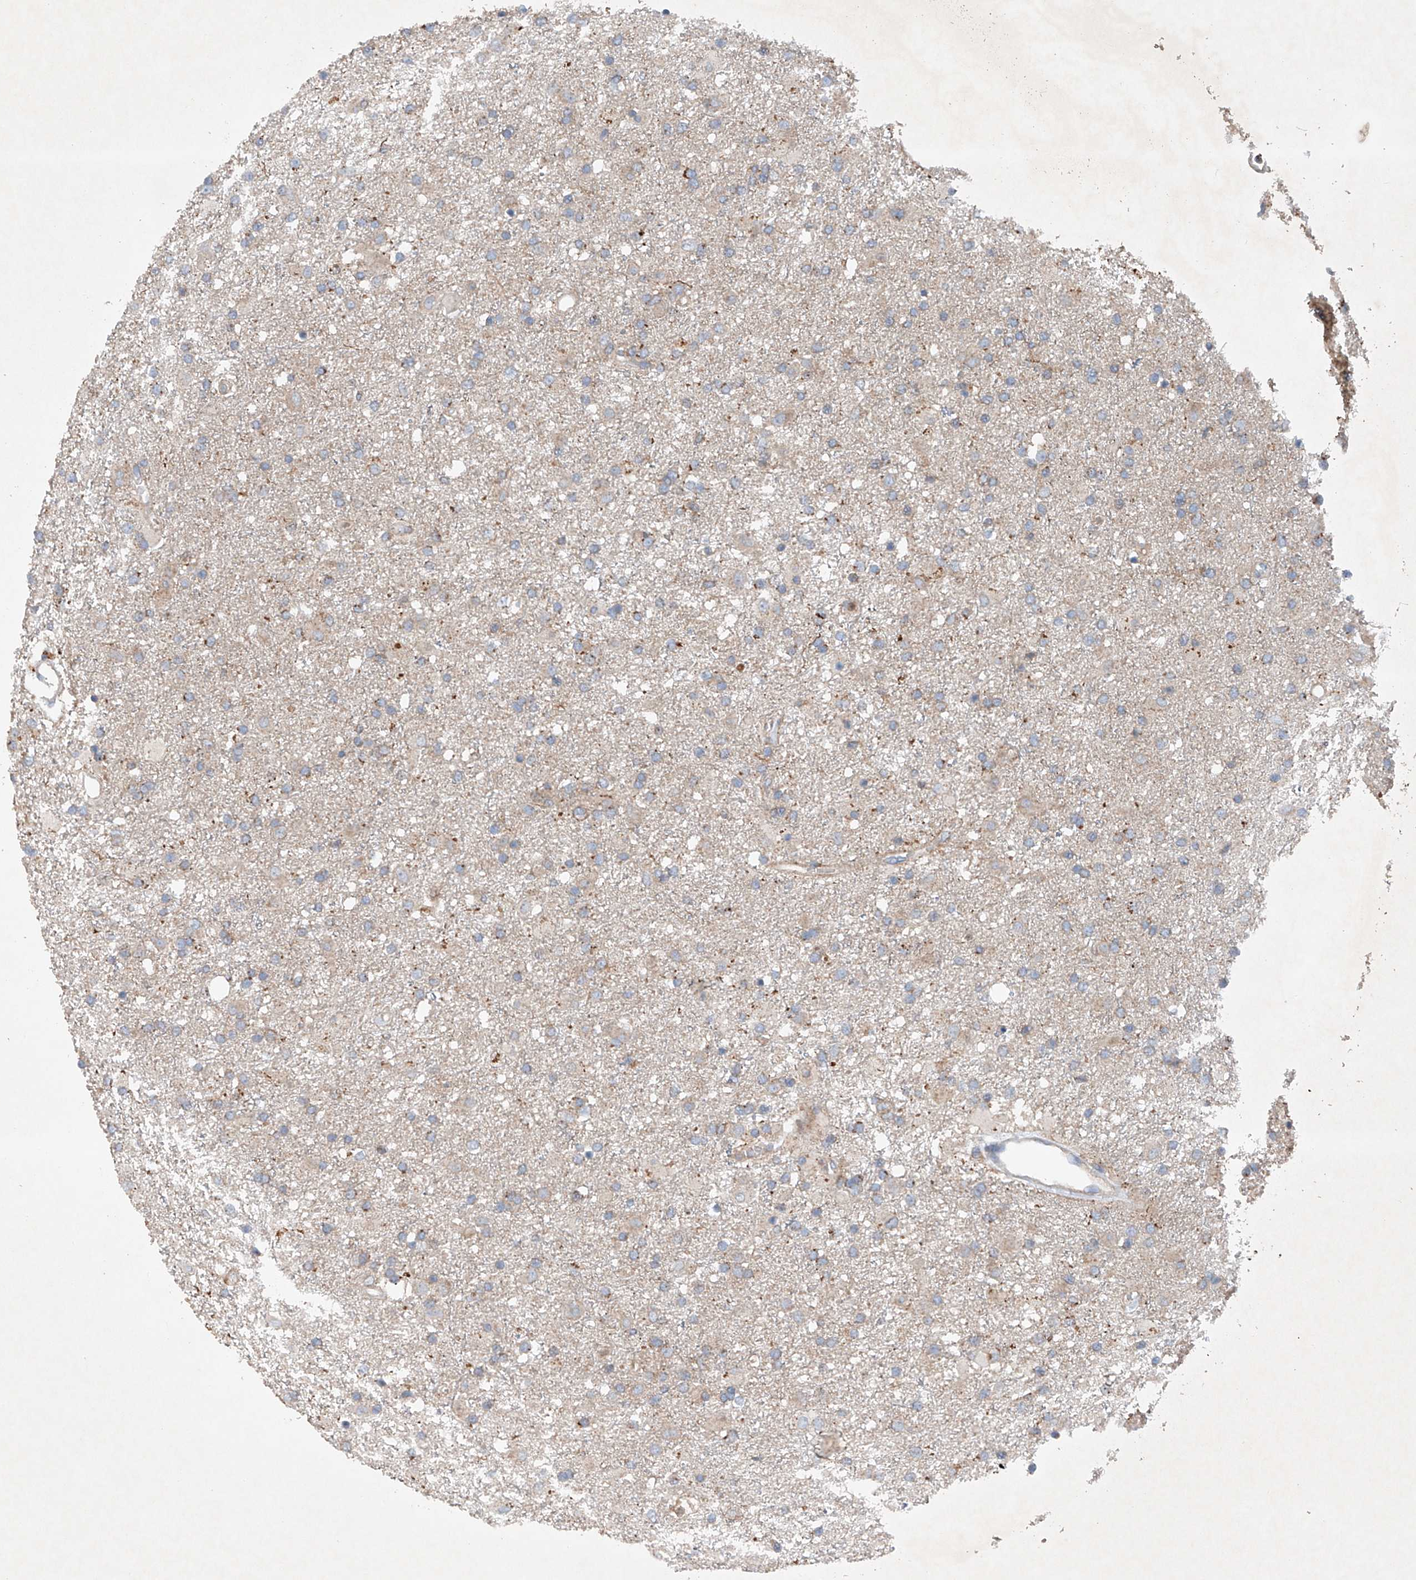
{"staining": {"intensity": "weak", "quantity": "25%-75%", "location": "cytoplasmic/membranous"}, "tissue": "glioma", "cell_type": "Tumor cells", "image_type": "cancer", "snomed": [{"axis": "morphology", "description": "Glioma, malignant, Low grade"}, {"axis": "topography", "description": "Brain"}], "caption": "Immunohistochemistry (DAB (3,3'-diaminobenzidine)) staining of human malignant glioma (low-grade) demonstrates weak cytoplasmic/membranous protein positivity in approximately 25%-75% of tumor cells.", "gene": "CEP85L", "patient": {"sex": "male", "age": 65}}